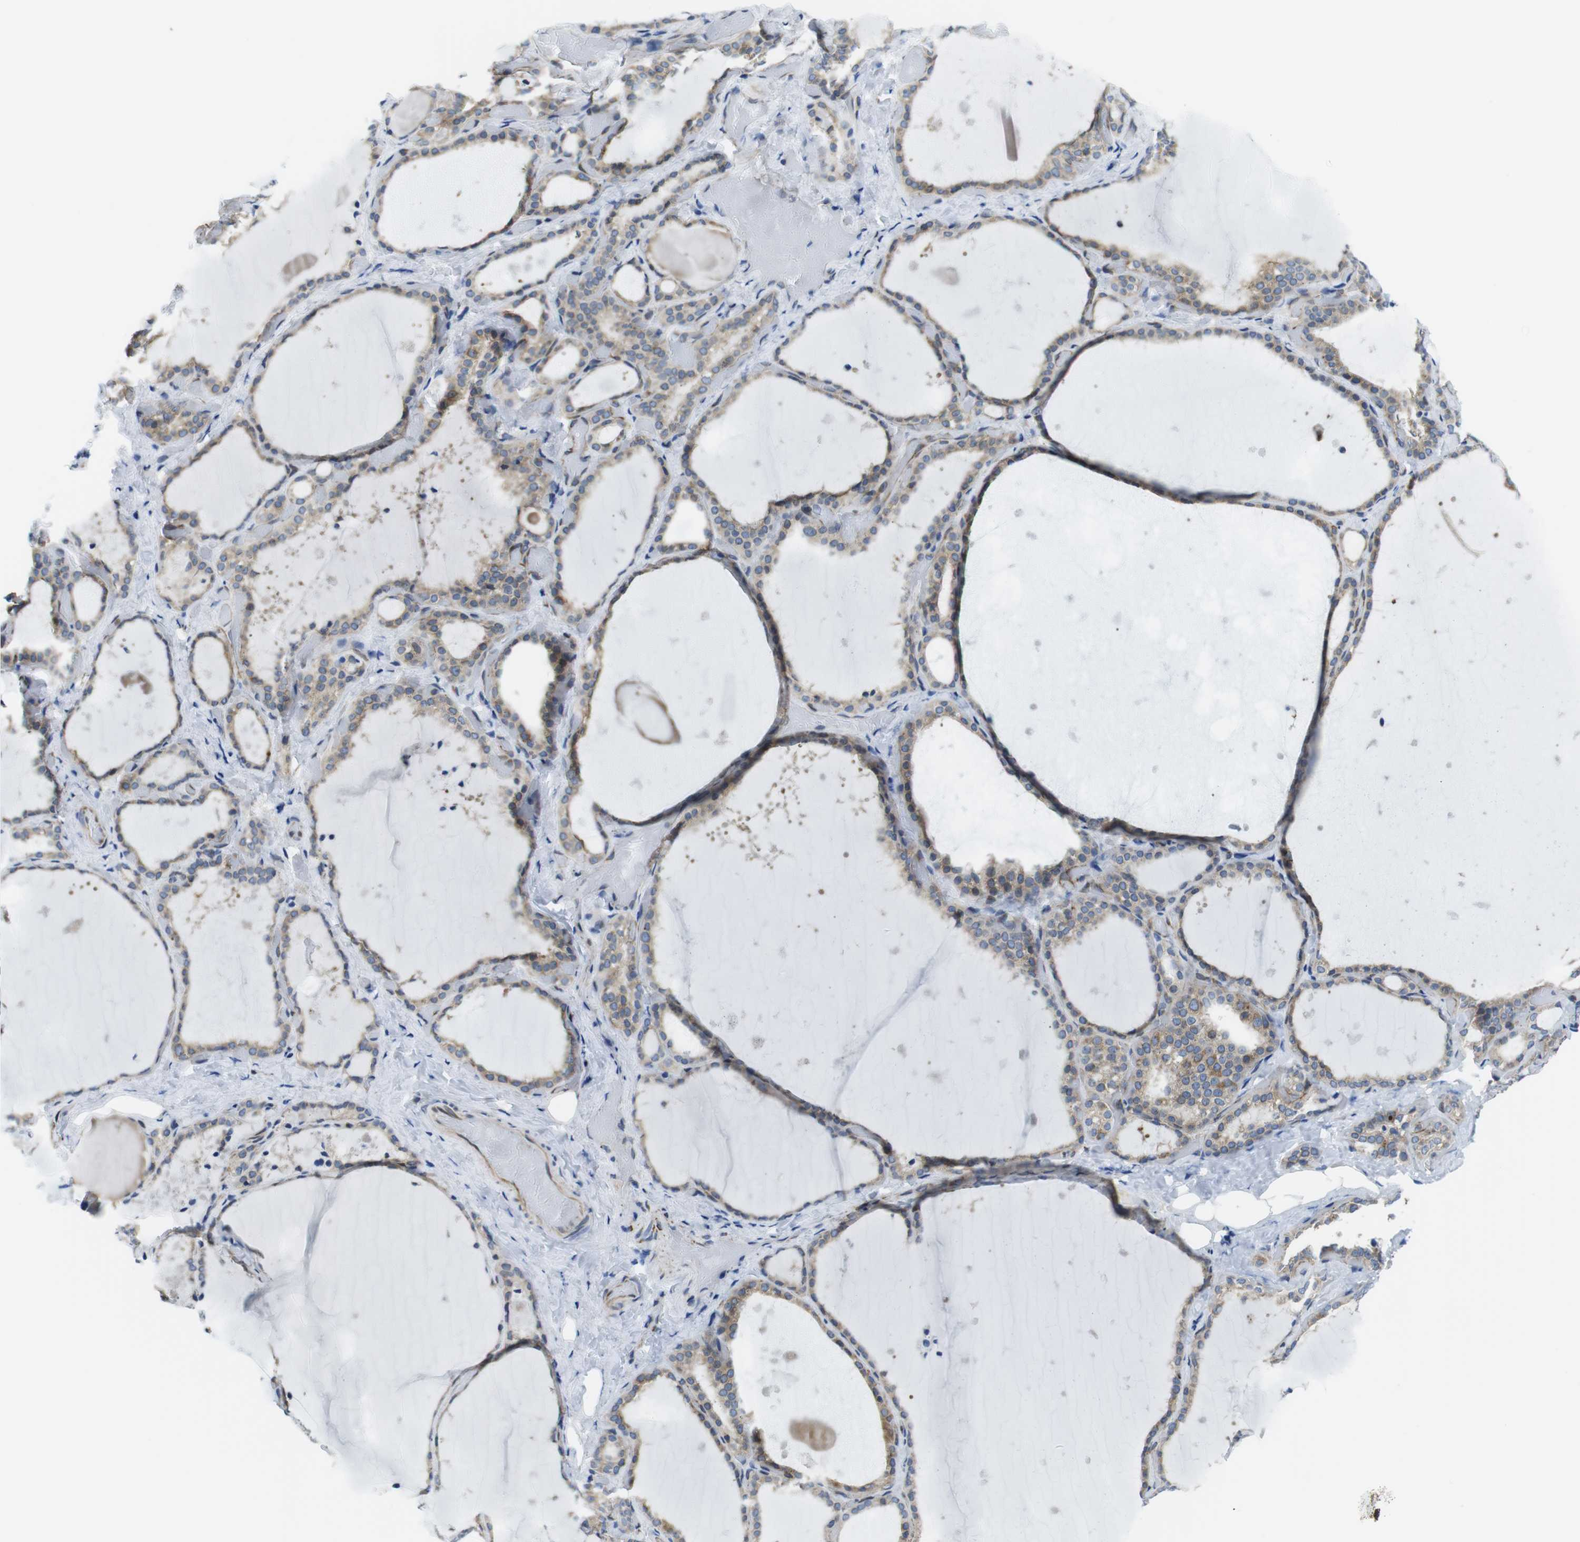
{"staining": {"intensity": "moderate", "quantity": "25%-75%", "location": "cytoplasmic/membranous"}, "tissue": "thyroid gland", "cell_type": "Glandular cells", "image_type": "normal", "snomed": [{"axis": "morphology", "description": "Normal tissue, NOS"}, {"axis": "topography", "description": "Thyroid gland"}], "caption": "Glandular cells exhibit medium levels of moderate cytoplasmic/membranous staining in approximately 25%-75% of cells in unremarkable human thyroid gland. Ihc stains the protein of interest in brown and the nuclei are stained blue.", "gene": "KCNE3", "patient": {"sex": "female", "age": 44}}